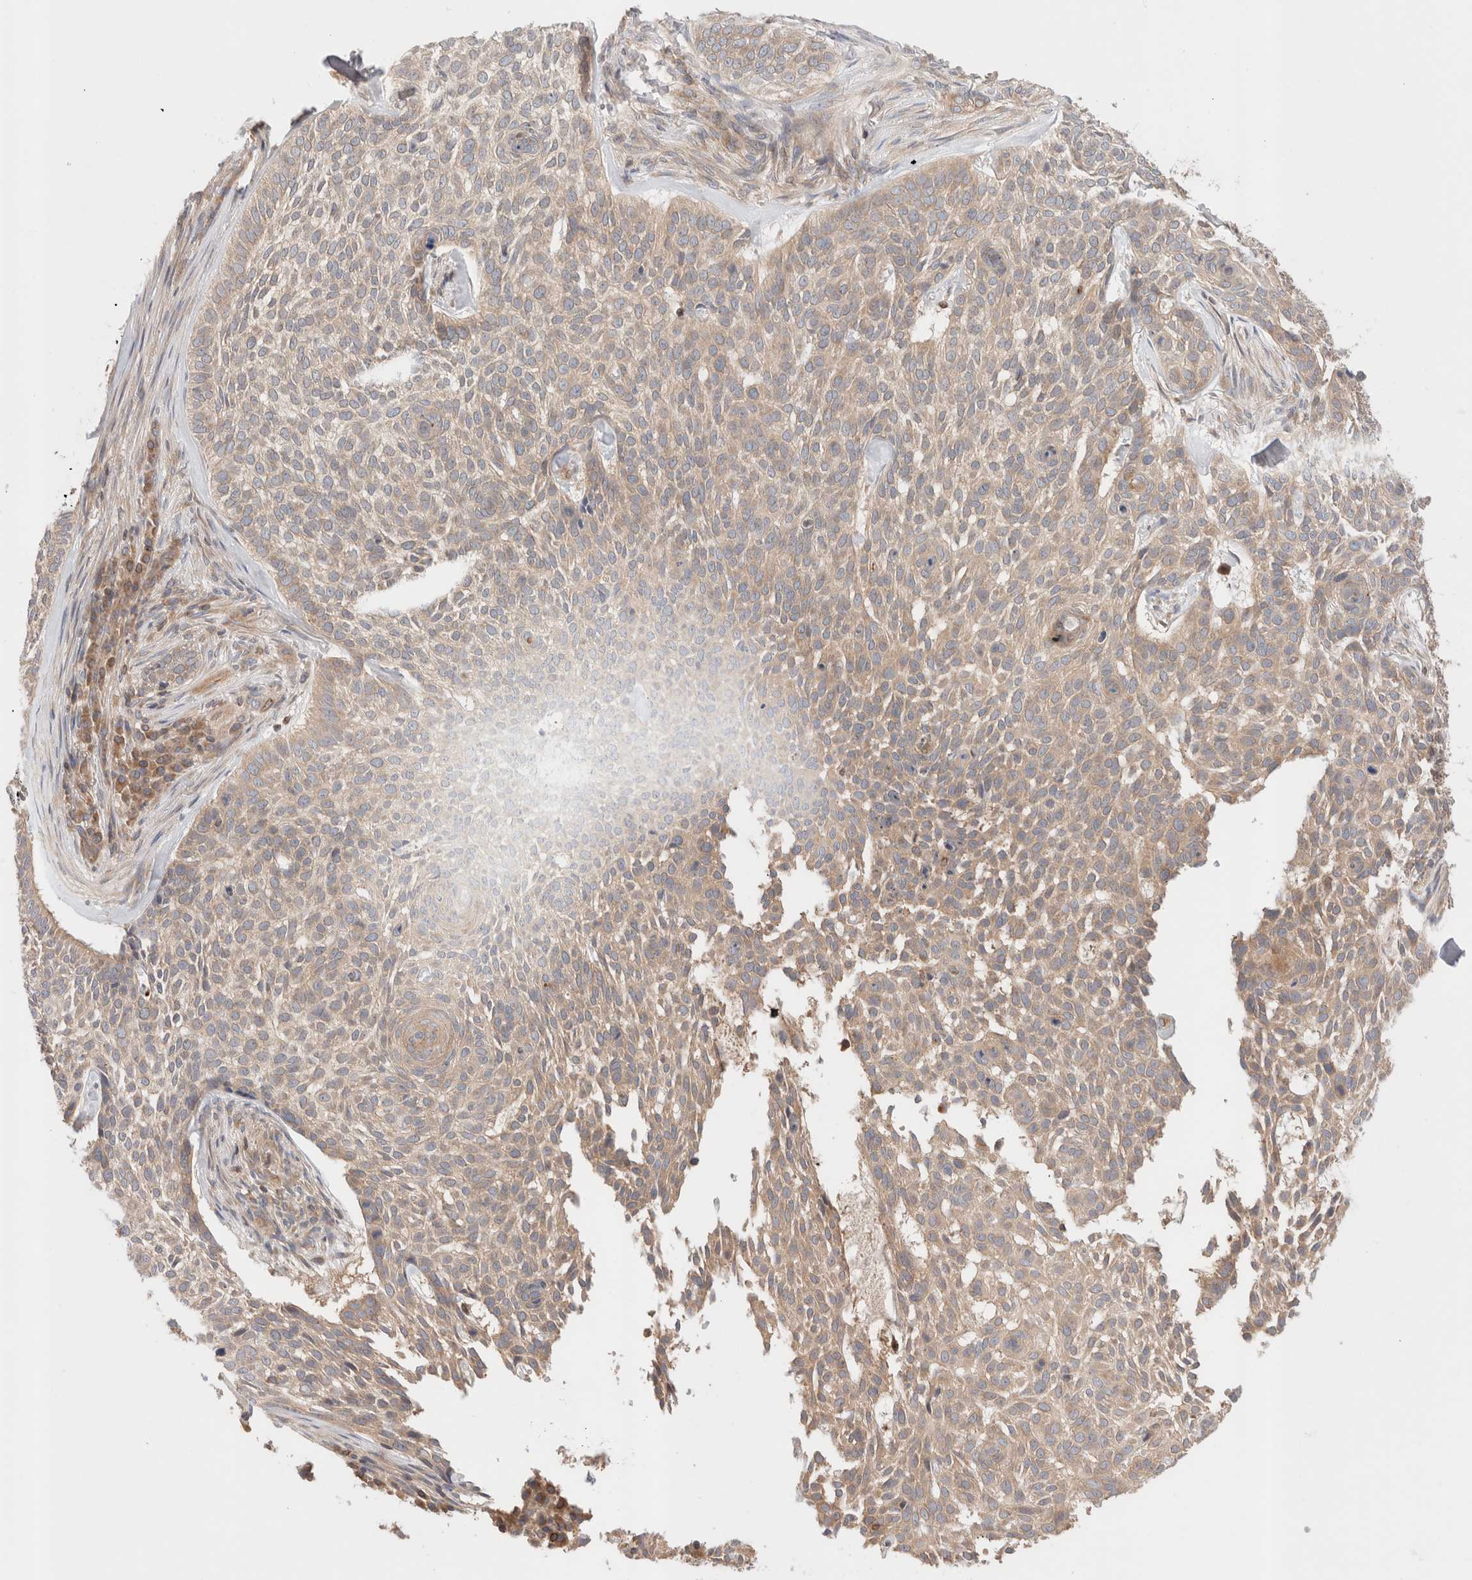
{"staining": {"intensity": "weak", "quantity": "<25%", "location": "cytoplasmic/membranous"}, "tissue": "skin cancer", "cell_type": "Tumor cells", "image_type": "cancer", "snomed": [{"axis": "morphology", "description": "Basal cell carcinoma"}, {"axis": "topography", "description": "Skin"}], "caption": "Photomicrograph shows no protein positivity in tumor cells of basal cell carcinoma (skin) tissue.", "gene": "SIKE1", "patient": {"sex": "female", "age": 64}}